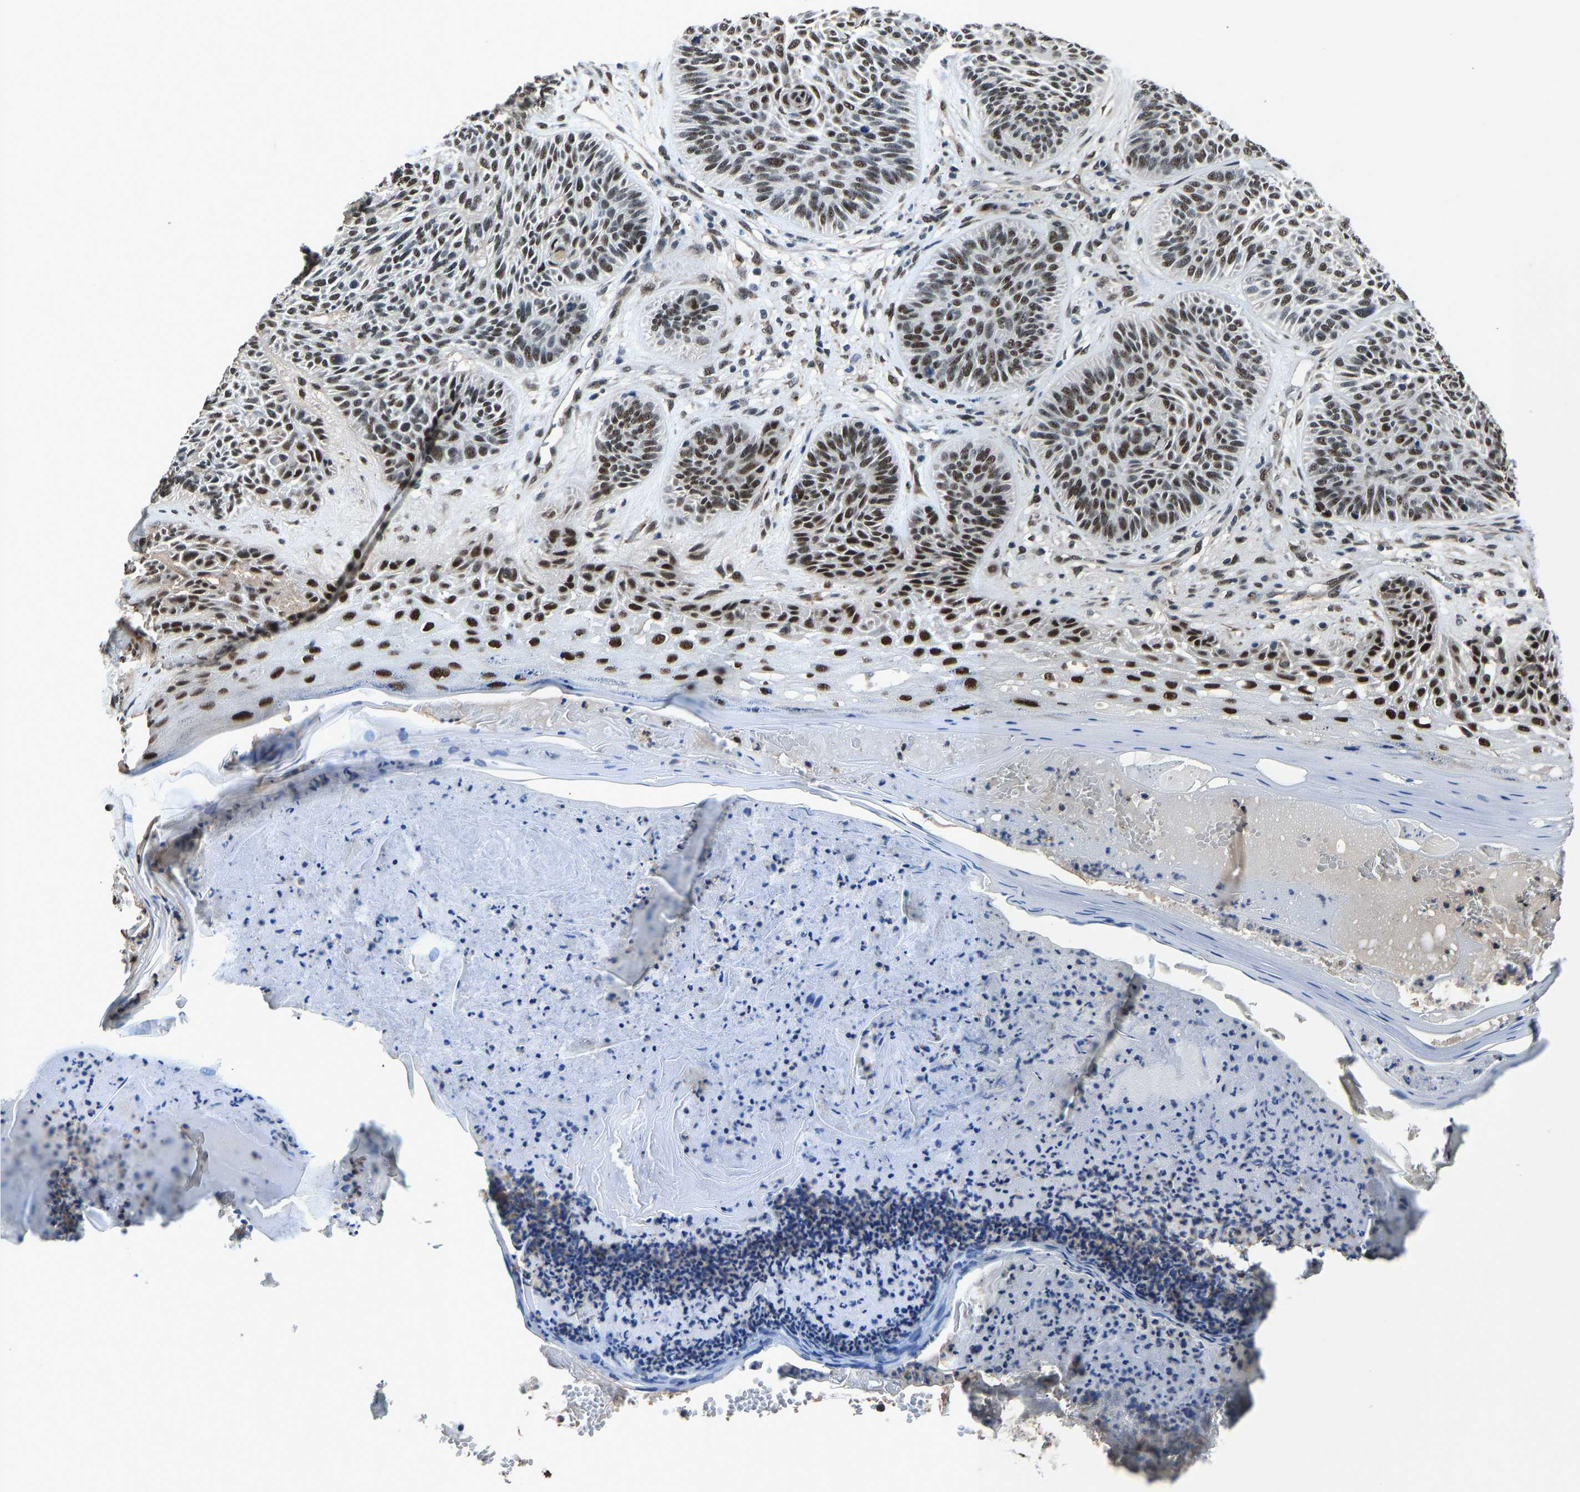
{"staining": {"intensity": "moderate", "quantity": ">75%", "location": "nuclear"}, "tissue": "skin cancer", "cell_type": "Tumor cells", "image_type": "cancer", "snomed": [{"axis": "morphology", "description": "Basal cell carcinoma"}, {"axis": "topography", "description": "Skin"}], "caption": "Protein expression analysis of basal cell carcinoma (skin) demonstrates moderate nuclear staining in approximately >75% of tumor cells. The protein is shown in brown color, while the nuclei are stained blue.", "gene": "FOS", "patient": {"sex": "male", "age": 55}}